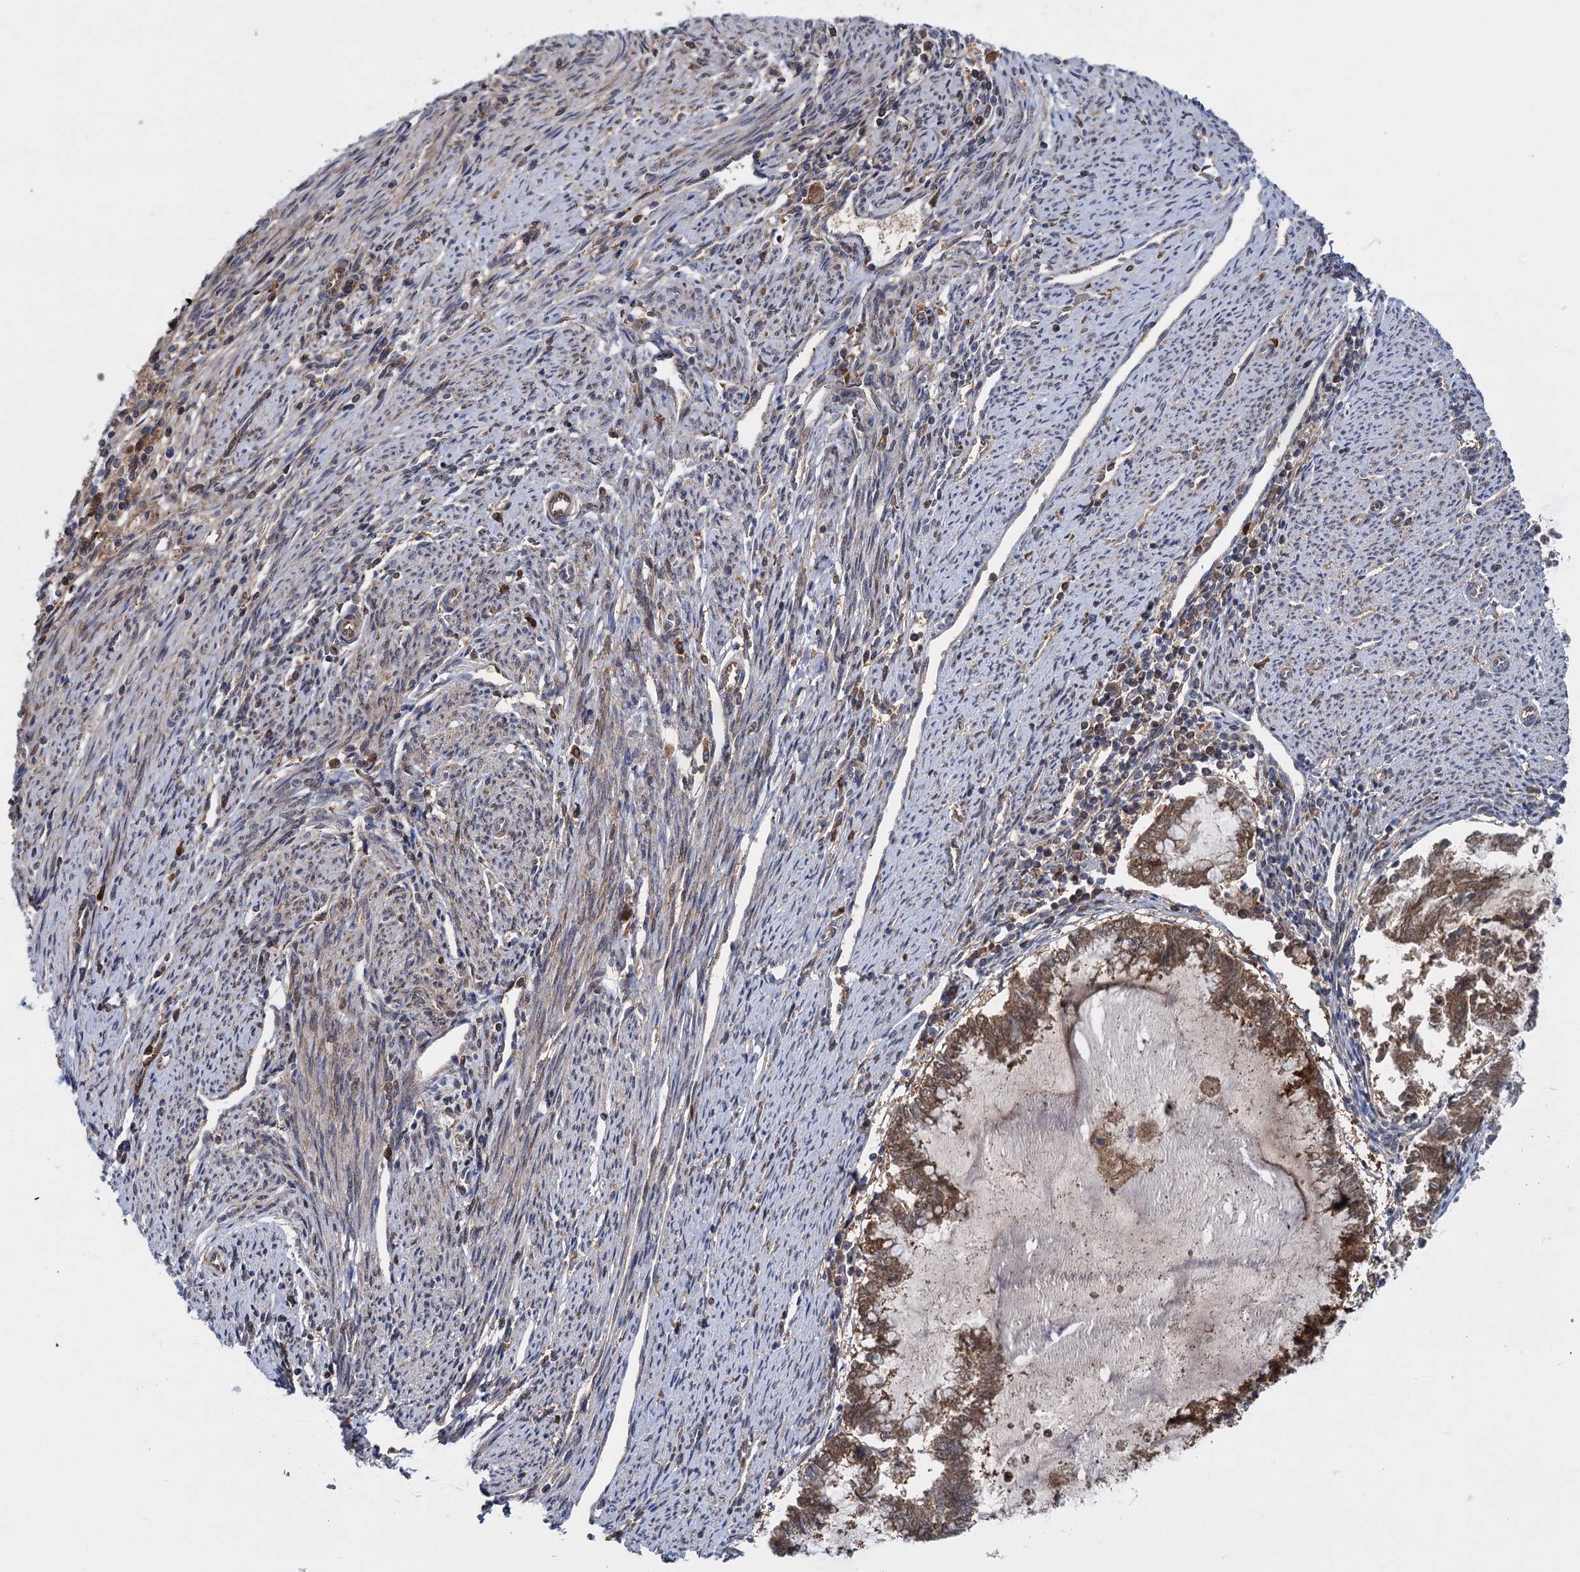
{"staining": {"intensity": "moderate", "quantity": ">75%", "location": "cytoplasmic/membranous"}, "tissue": "endometrial cancer", "cell_type": "Tumor cells", "image_type": "cancer", "snomed": [{"axis": "morphology", "description": "Adenocarcinoma, NOS"}, {"axis": "topography", "description": "Endometrium"}], "caption": "About >75% of tumor cells in human endometrial cancer (adenocarcinoma) demonstrate moderate cytoplasmic/membranous protein positivity as visualized by brown immunohistochemical staining.", "gene": "GLO1", "patient": {"sex": "female", "age": 79}}